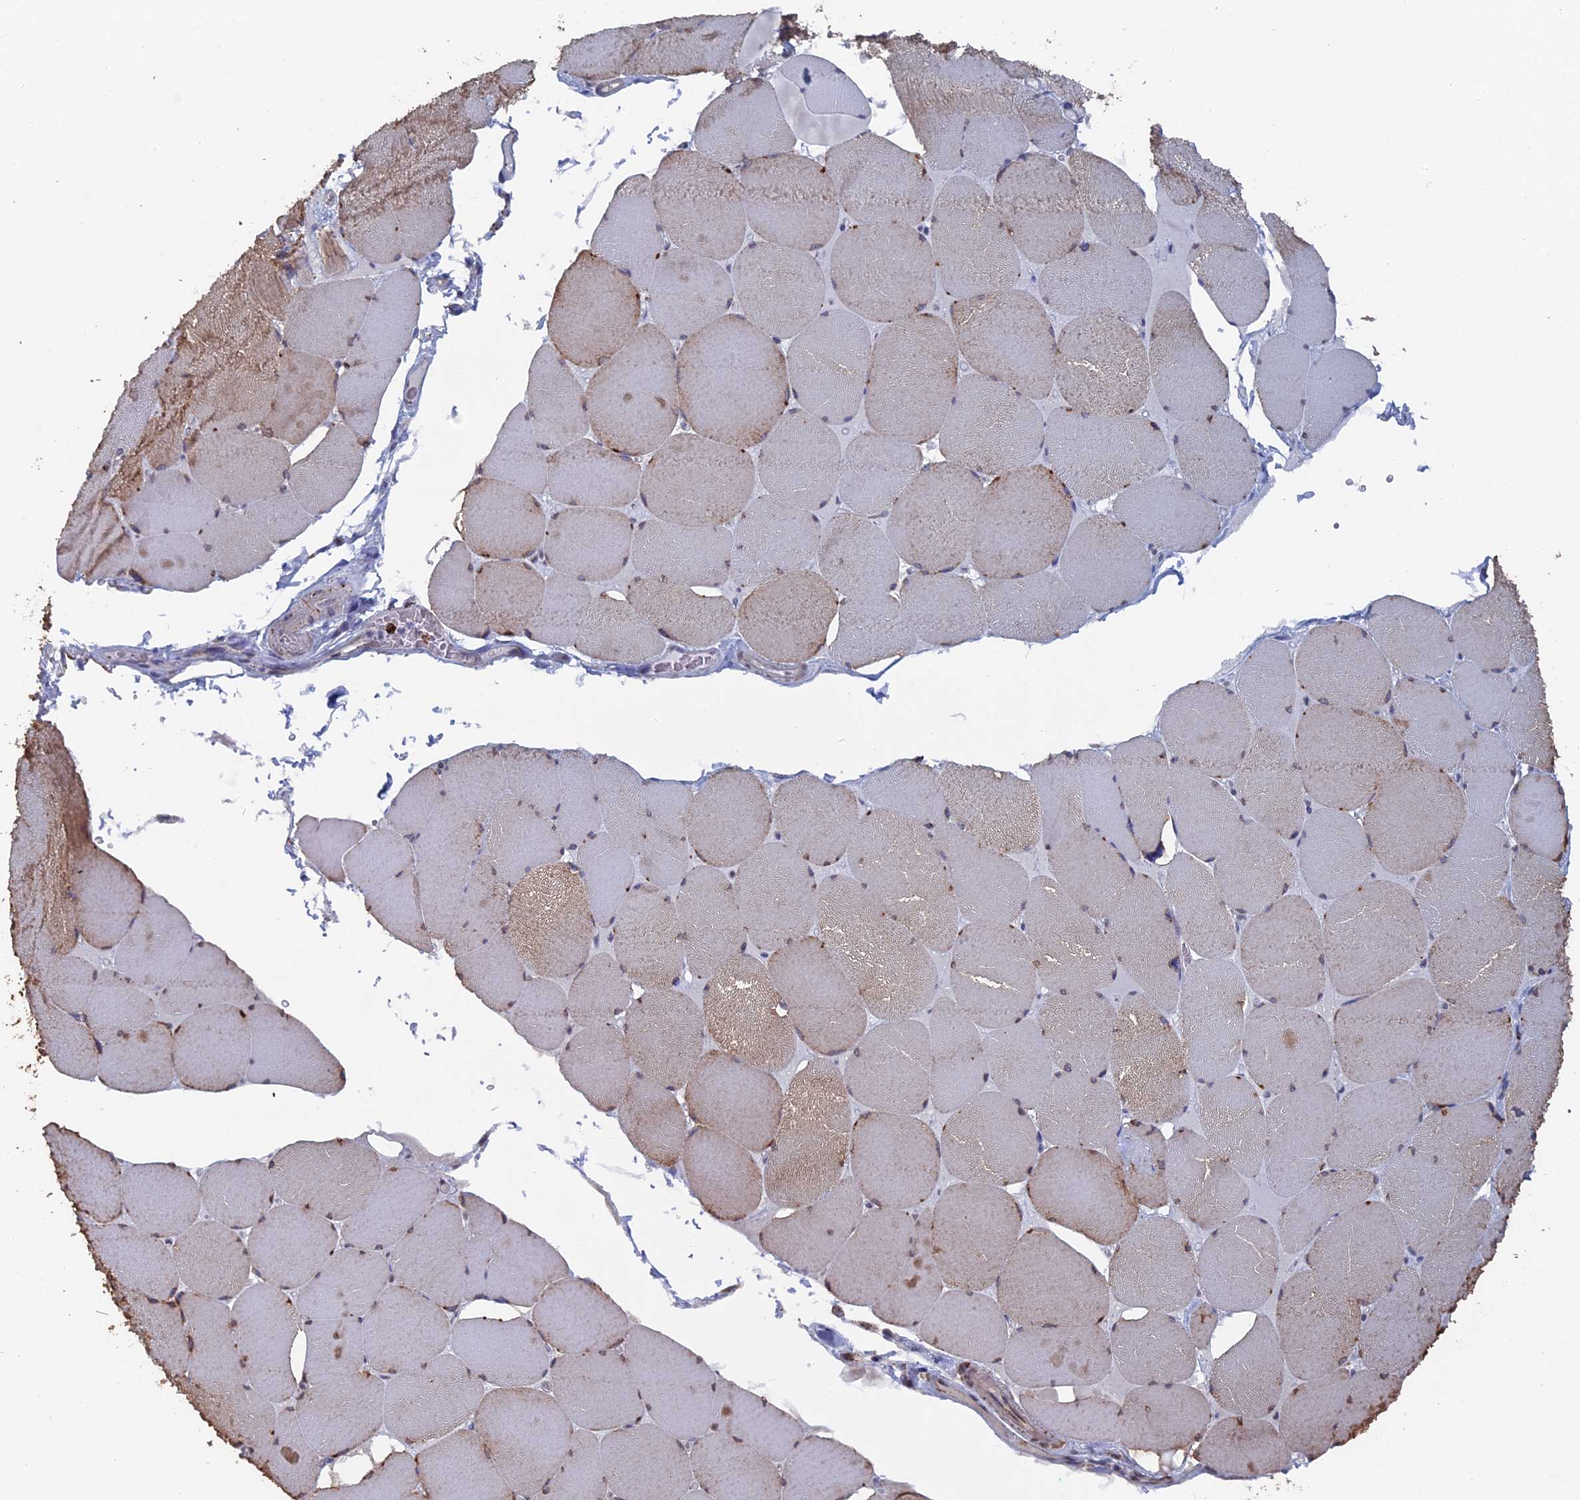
{"staining": {"intensity": "moderate", "quantity": "<25%", "location": "cytoplasmic/membranous,nuclear"}, "tissue": "skeletal muscle", "cell_type": "Myocytes", "image_type": "normal", "snomed": [{"axis": "morphology", "description": "Normal tissue, NOS"}, {"axis": "topography", "description": "Skeletal muscle"}, {"axis": "topography", "description": "Head-Neck"}], "caption": "Immunohistochemical staining of unremarkable human skeletal muscle displays <25% levels of moderate cytoplasmic/membranous,nuclear protein positivity in about <25% of myocytes. (DAB (3,3'-diaminobenzidine) IHC with brightfield microscopy, high magnification).", "gene": "SMG9", "patient": {"sex": "male", "age": 66}}